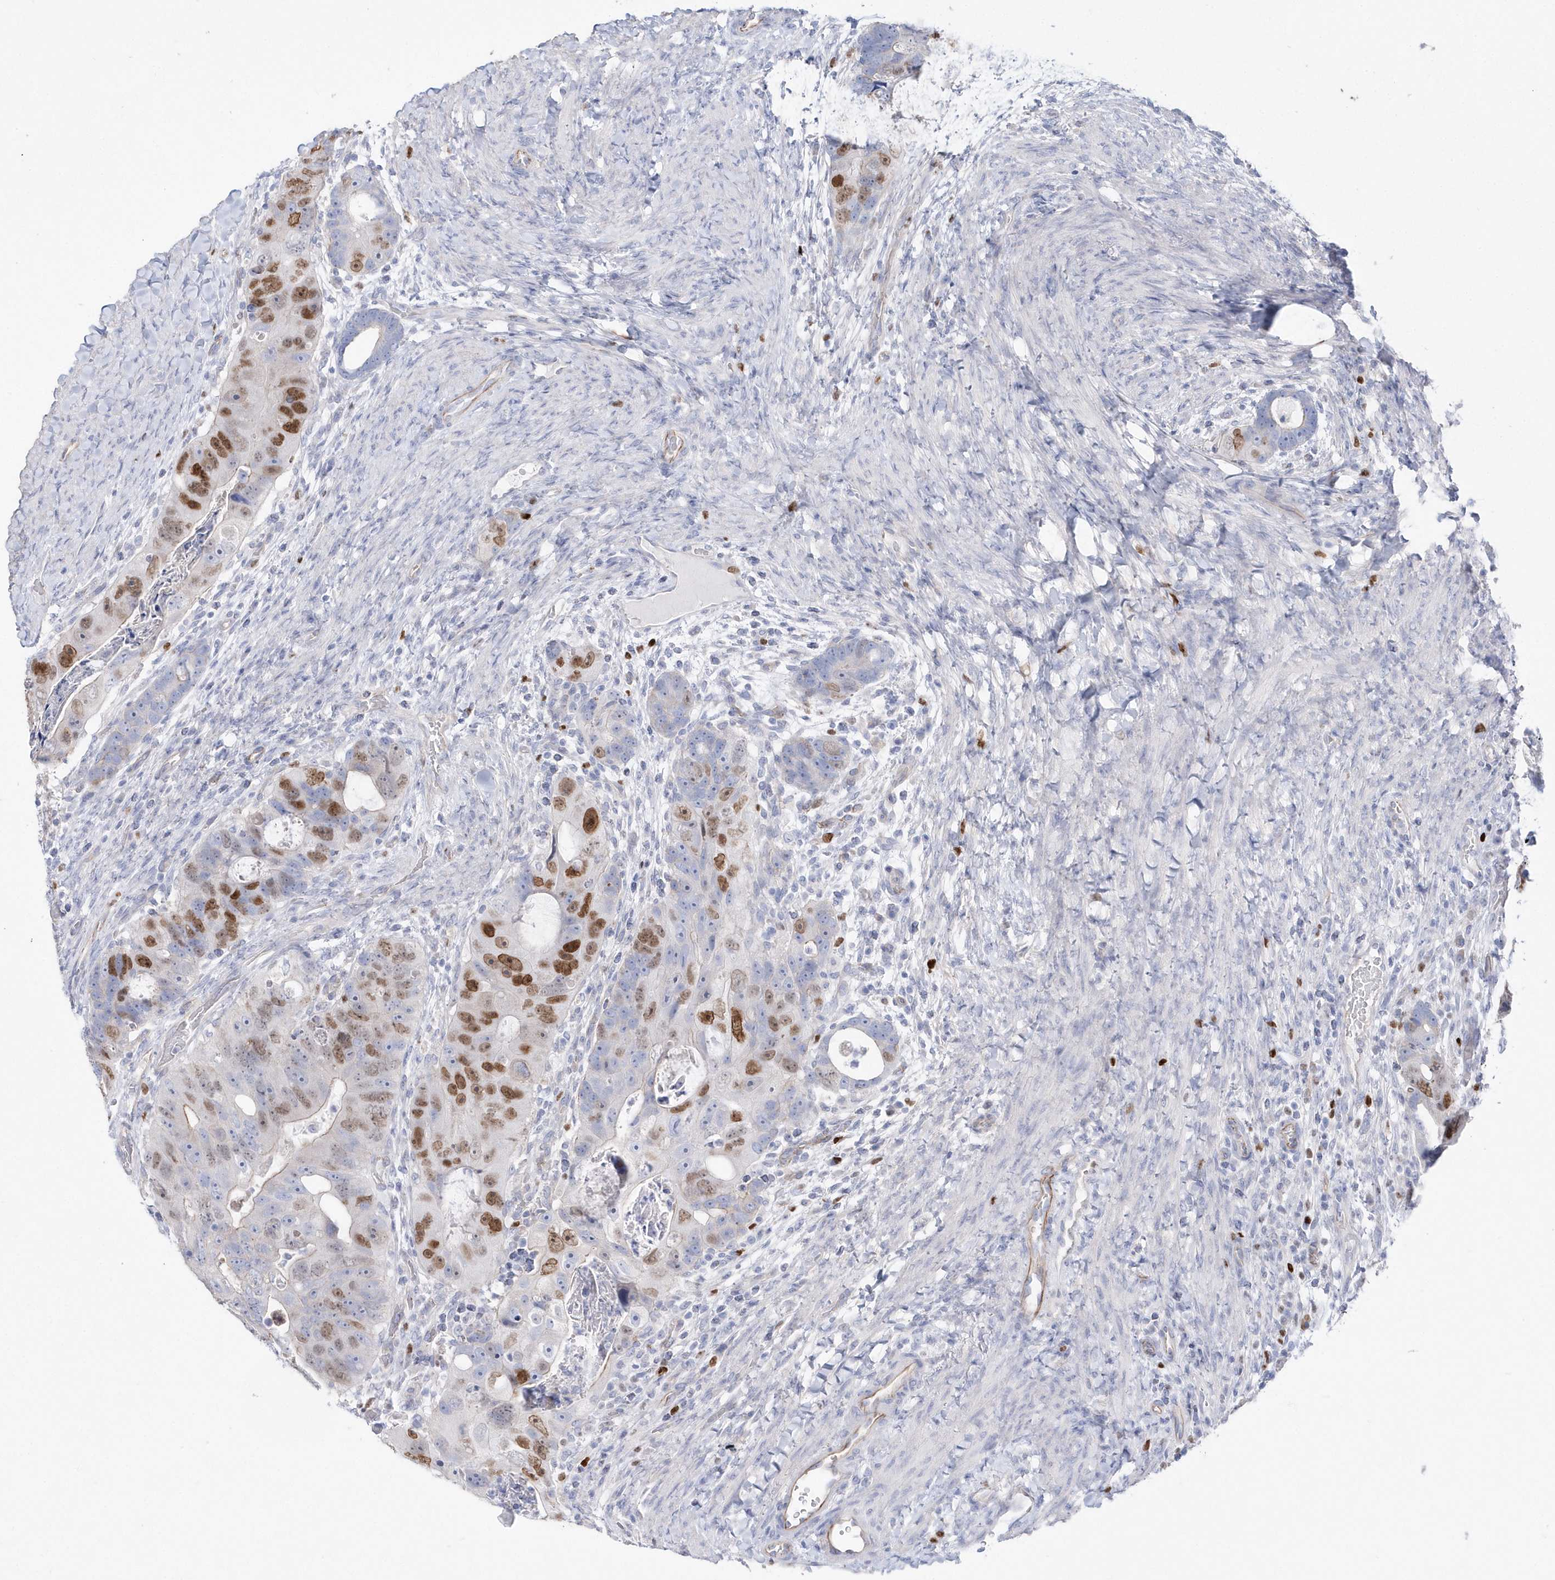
{"staining": {"intensity": "strong", "quantity": "25%-75%", "location": "nuclear"}, "tissue": "colorectal cancer", "cell_type": "Tumor cells", "image_type": "cancer", "snomed": [{"axis": "morphology", "description": "Adenocarcinoma, NOS"}, {"axis": "topography", "description": "Rectum"}], "caption": "A brown stain shows strong nuclear positivity of a protein in colorectal adenocarcinoma tumor cells.", "gene": "TMCO6", "patient": {"sex": "male", "age": 59}}